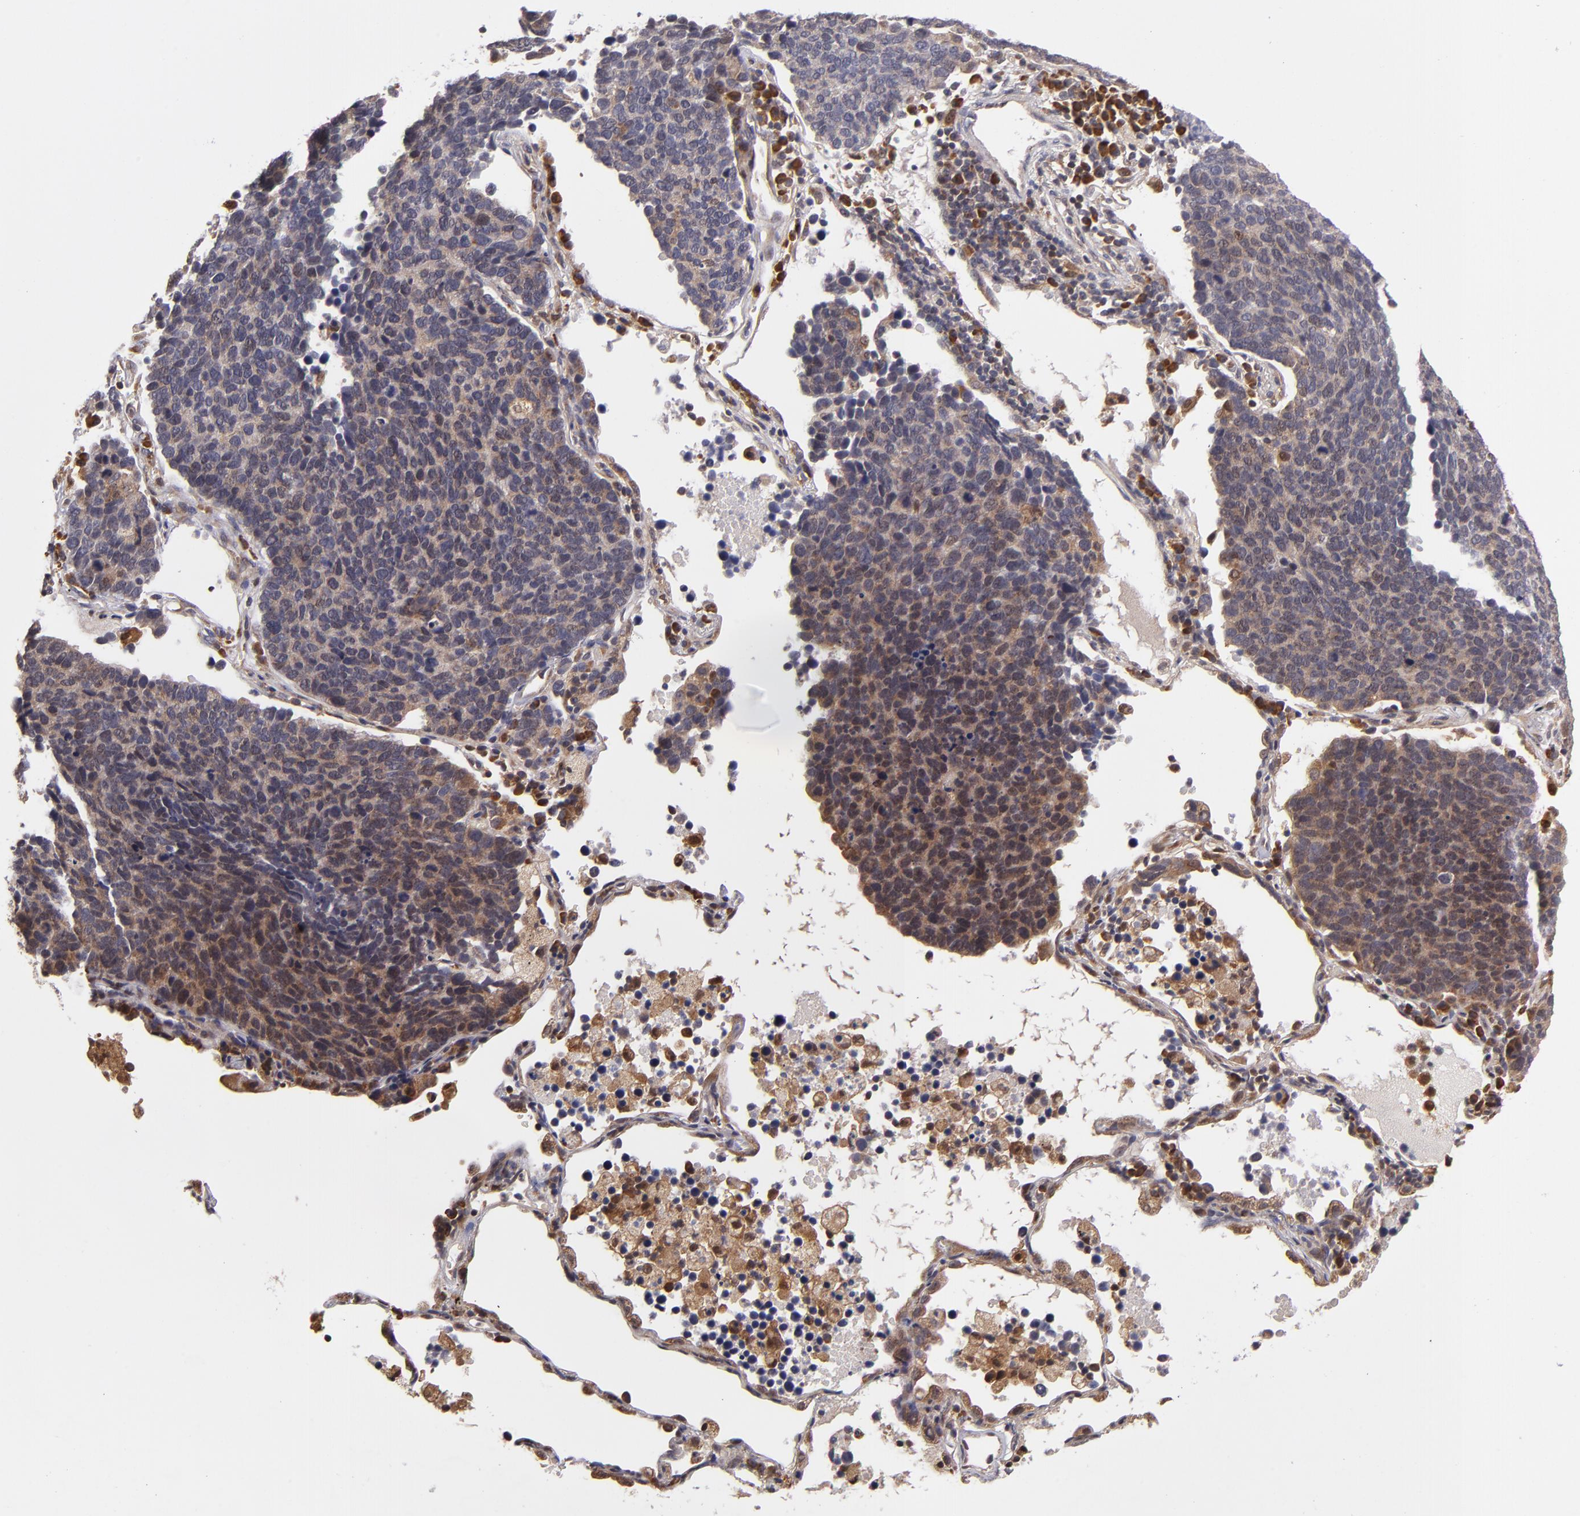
{"staining": {"intensity": "weak", "quantity": ">75%", "location": "cytoplasmic/membranous"}, "tissue": "lung cancer", "cell_type": "Tumor cells", "image_type": "cancer", "snomed": [{"axis": "morphology", "description": "Neoplasm, malignant, NOS"}, {"axis": "topography", "description": "Lung"}], "caption": "Lung cancer (malignant neoplasm) was stained to show a protein in brown. There is low levels of weak cytoplasmic/membranous staining in about >75% of tumor cells. (DAB (3,3'-diaminobenzidine) IHC, brown staining for protein, blue staining for nuclei).", "gene": "CASP1", "patient": {"sex": "female", "age": 75}}